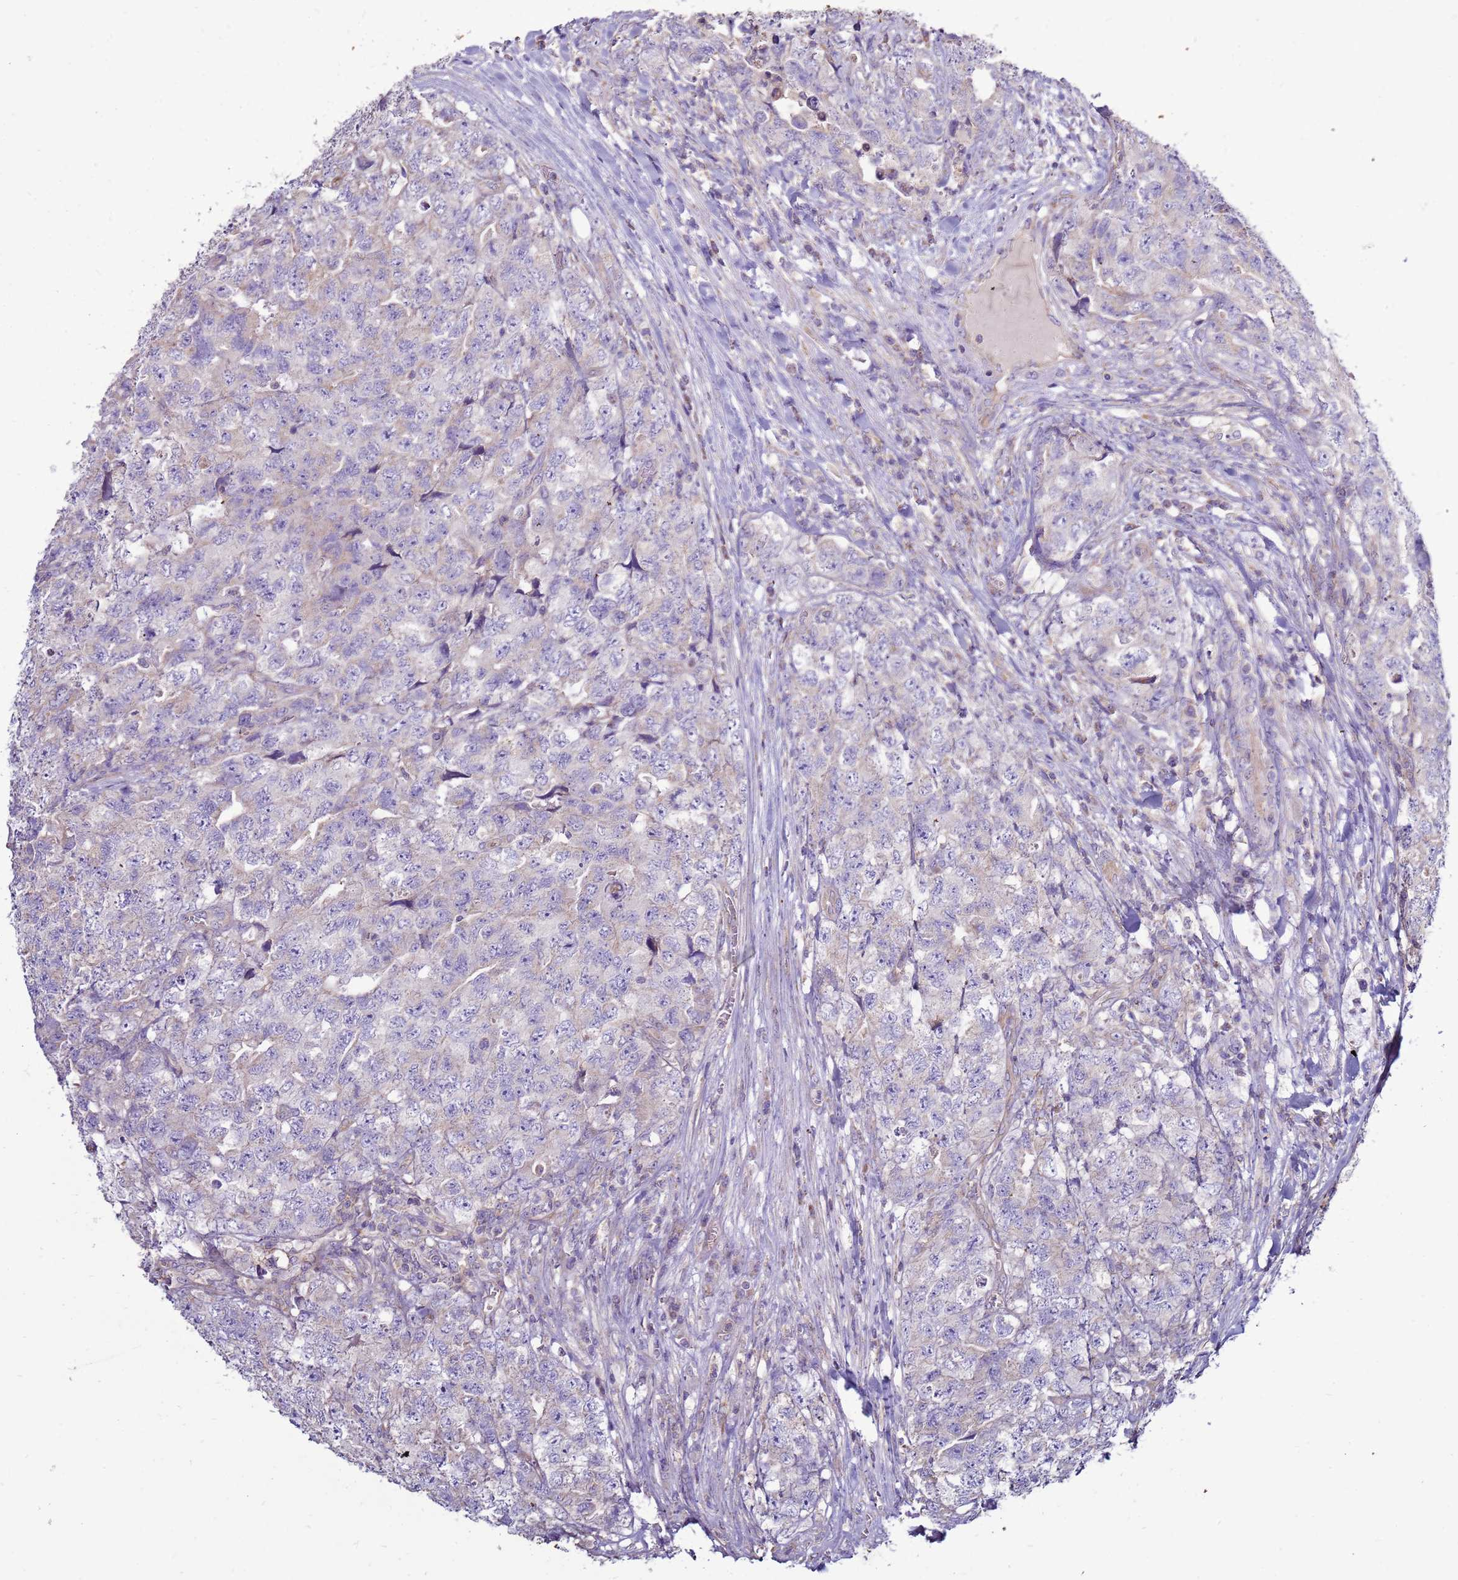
{"staining": {"intensity": "negative", "quantity": "none", "location": "none"}, "tissue": "testis cancer", "cell_type": "Tumor cells", "image_type": "cancer", "snomed": [{"axis": "morphology", "description": "Carcinoma, Embryonal, NOS"}, {"axis": "topography", "description": "Testis"}], "caption": "Immunohistochemical staining of human testis embryonal carcinoma displays no significant staining in tumor cells.", "gene": "TRAPPC4", "patient": {"sex": "male", "age": 31}}